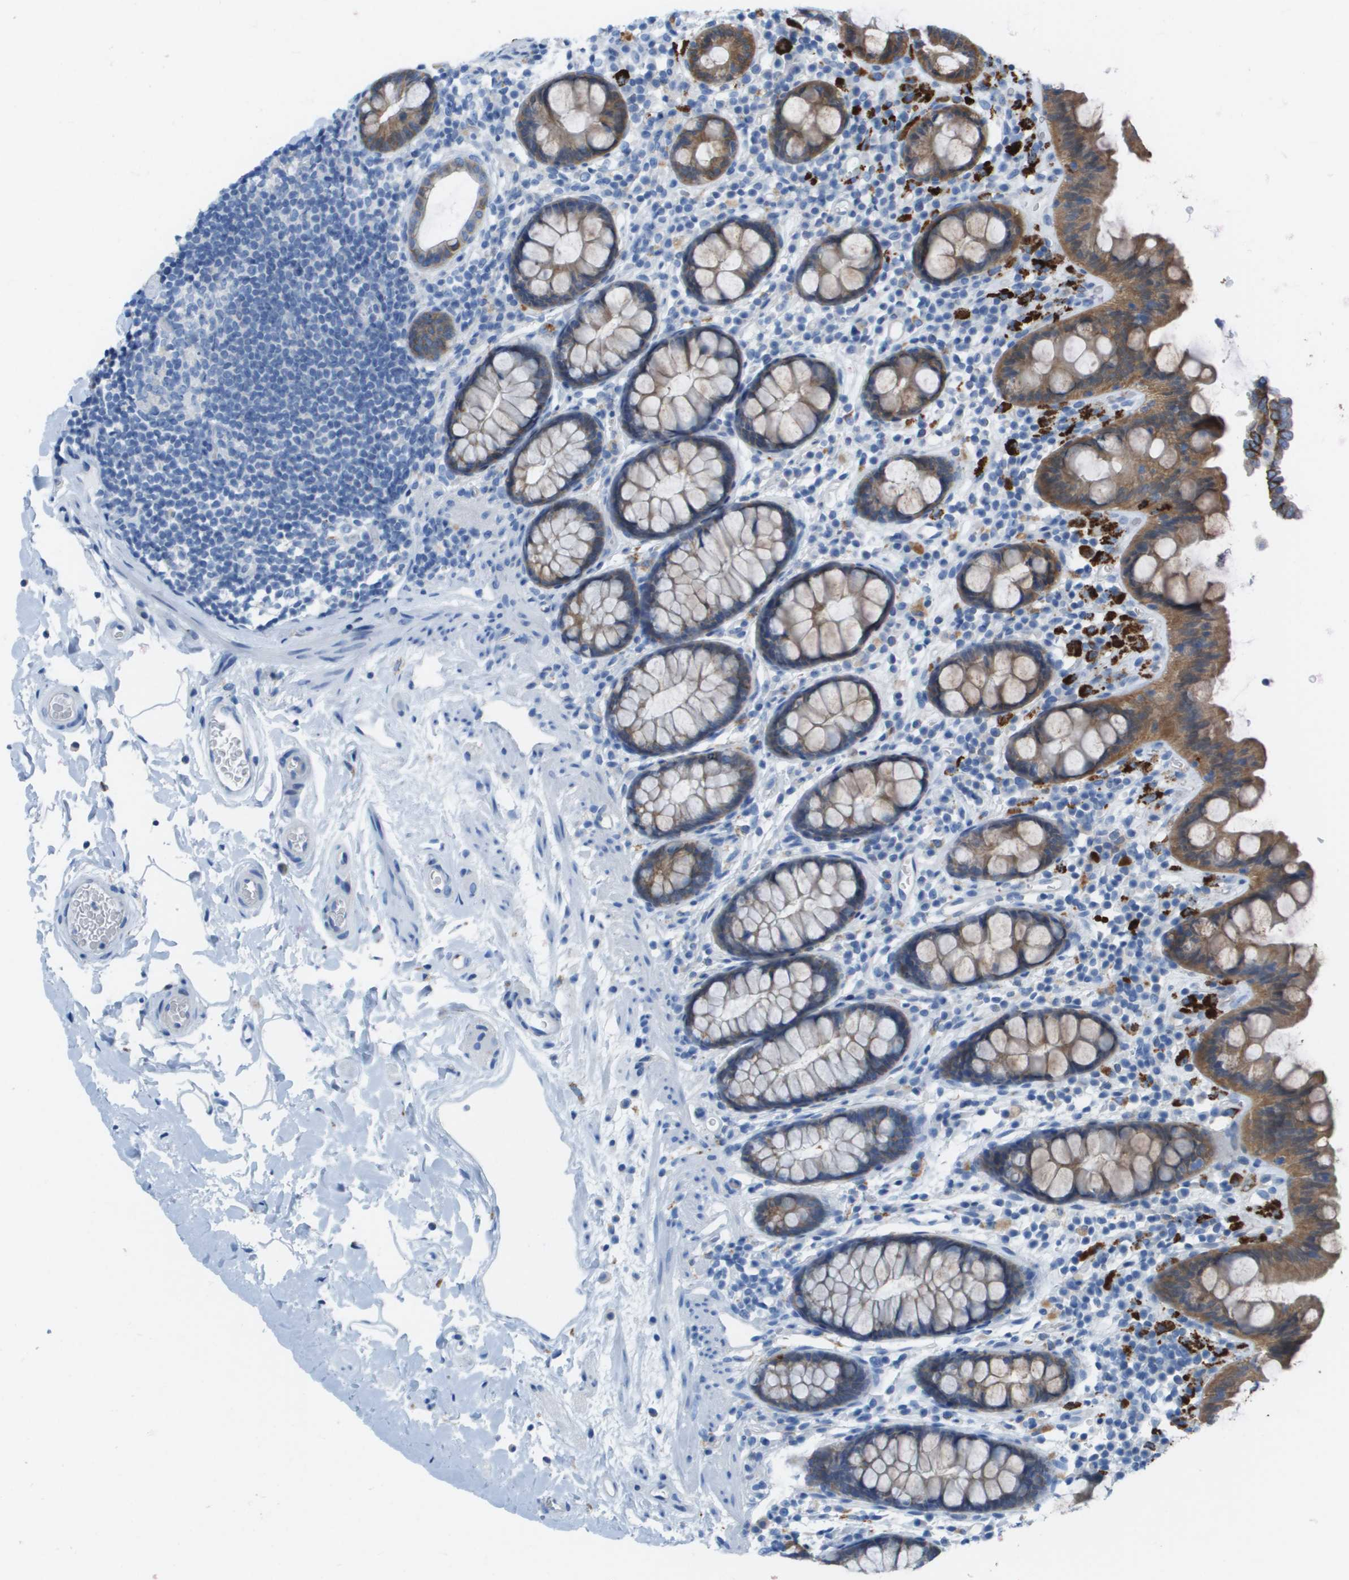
{"staining": {"intensity": "negative", "quantity": "none", "location": "none"}, "tissue": "colon", "cell_type": "Endothelial cells", "image_type": "normal", "snomed": [{"axis": "morphology", "description": "Normal tissue, NOS"}, {"axis": "topography", "description": "Colon"}], "caption": "DAB immunohistochemical staining of normal colon demonstrates no significant staining in endothelial cells. Nuclei are stained in blue.", "gene": "CD46", "patient": {"sex": "female", "age": 80}}